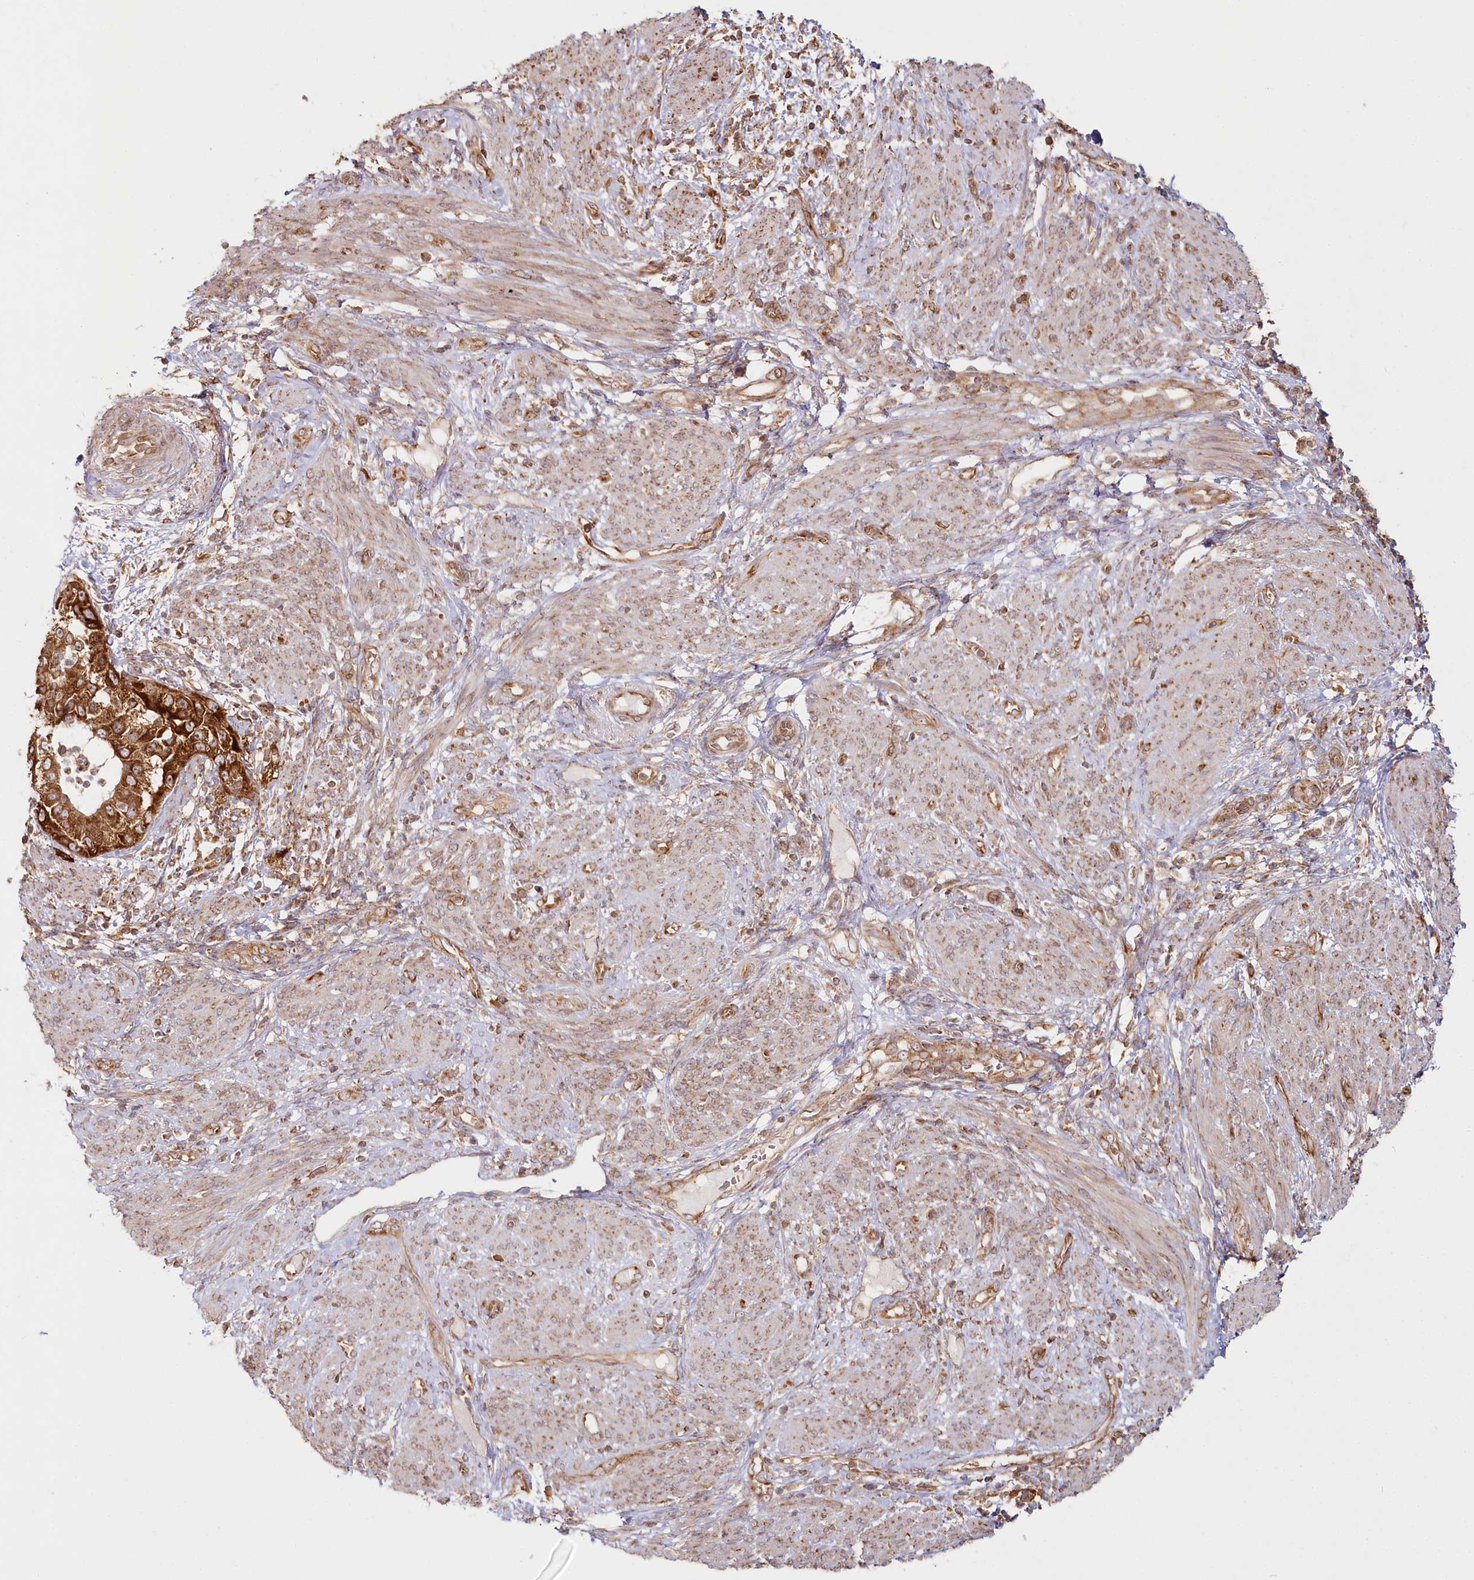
{"staining": {"intensity": "strong", "quantity": ">75%", "location": "cytoplasmic/membranous"}, "tissue": "endometrial cancer", "cell_type": "Tumor cells", "image_type": "cancer", "snomed": [{"axis": "morphology", "description": "Adenocarcinoma, NOS"}, {"axis": "topography", "description": "Endometrium"}], "caption": "A high-resolution photomicrograph shows immunohistochemistry (IHC) staining of endometrial cancer (adenocarcinoma), which exhibits strong cytoplasmic/membranous staining in about >75% of tumor cells. The protein is stained brown, and the nuclei are stained in blue (DAB IHC with brightfield microscopy, high magnification).", "gene": "OTUD4", "patient": {"sex": "female", "age": 85}}